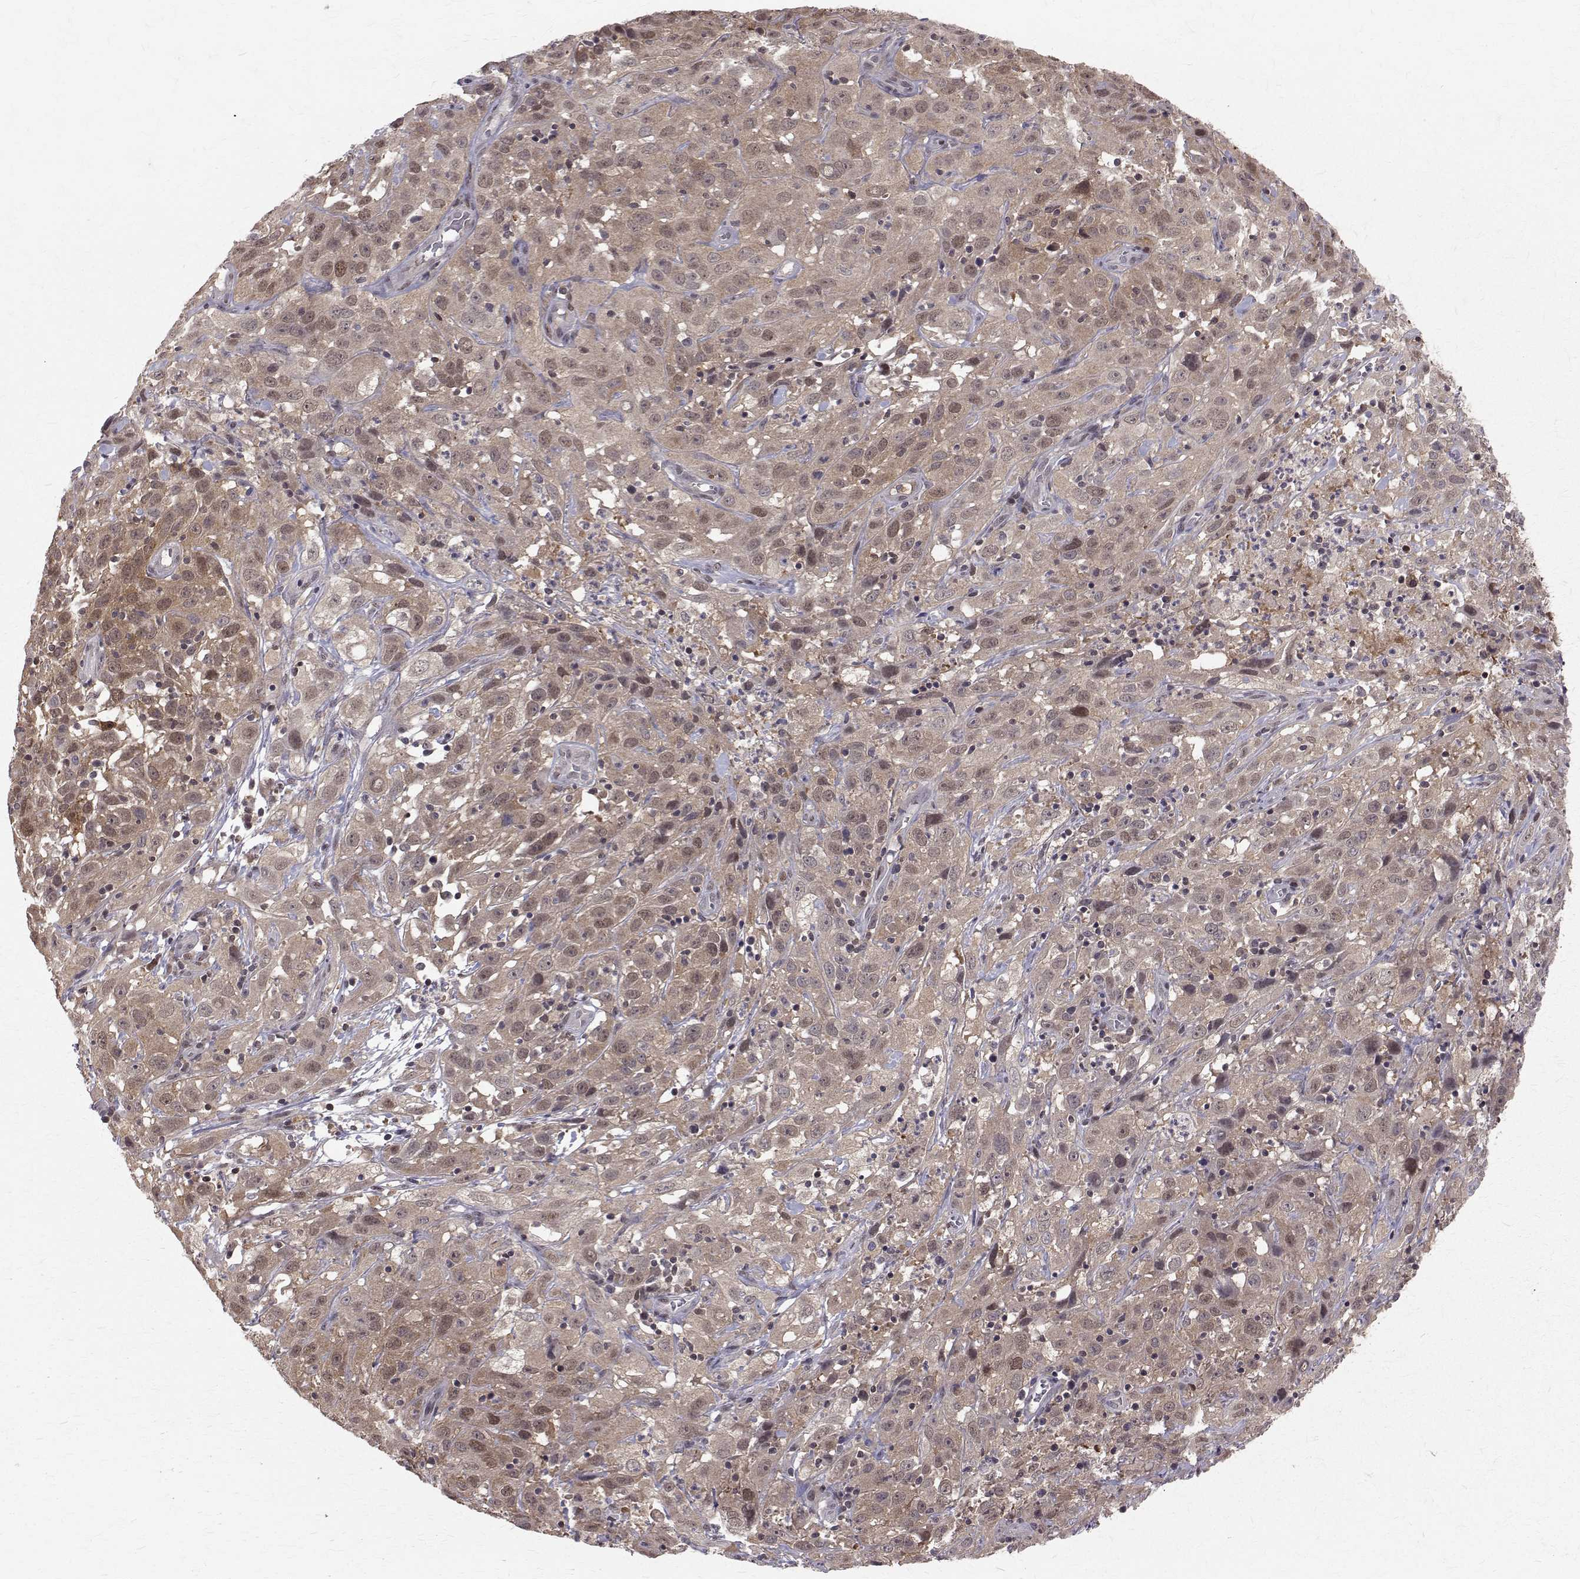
{"staining": {"intensity": "weak", "quantity": ">75%", "location": "nuclear"}, "tissue": "cervical cancer", "cell_type": "Tumor cells", "image_type": "cancer", "snomed": [{"axis": "morphology", "description": "Squamous cell carcinoma, NOS"}, {"axis": "topography", "description": "Cervix"}], "caption": "Protein analysis of cervical cancer tissue demonstrates weak nuclear expression in approximately >75% of tumor cells. (Stains: DAB (3,3'-diaminobenzidine) in brown, nuclei in blue, Microscopy: brightfield microscopy at high magnification).", "gene": "NIF3L1", "patient": {"sex": "female", "age": 32}}